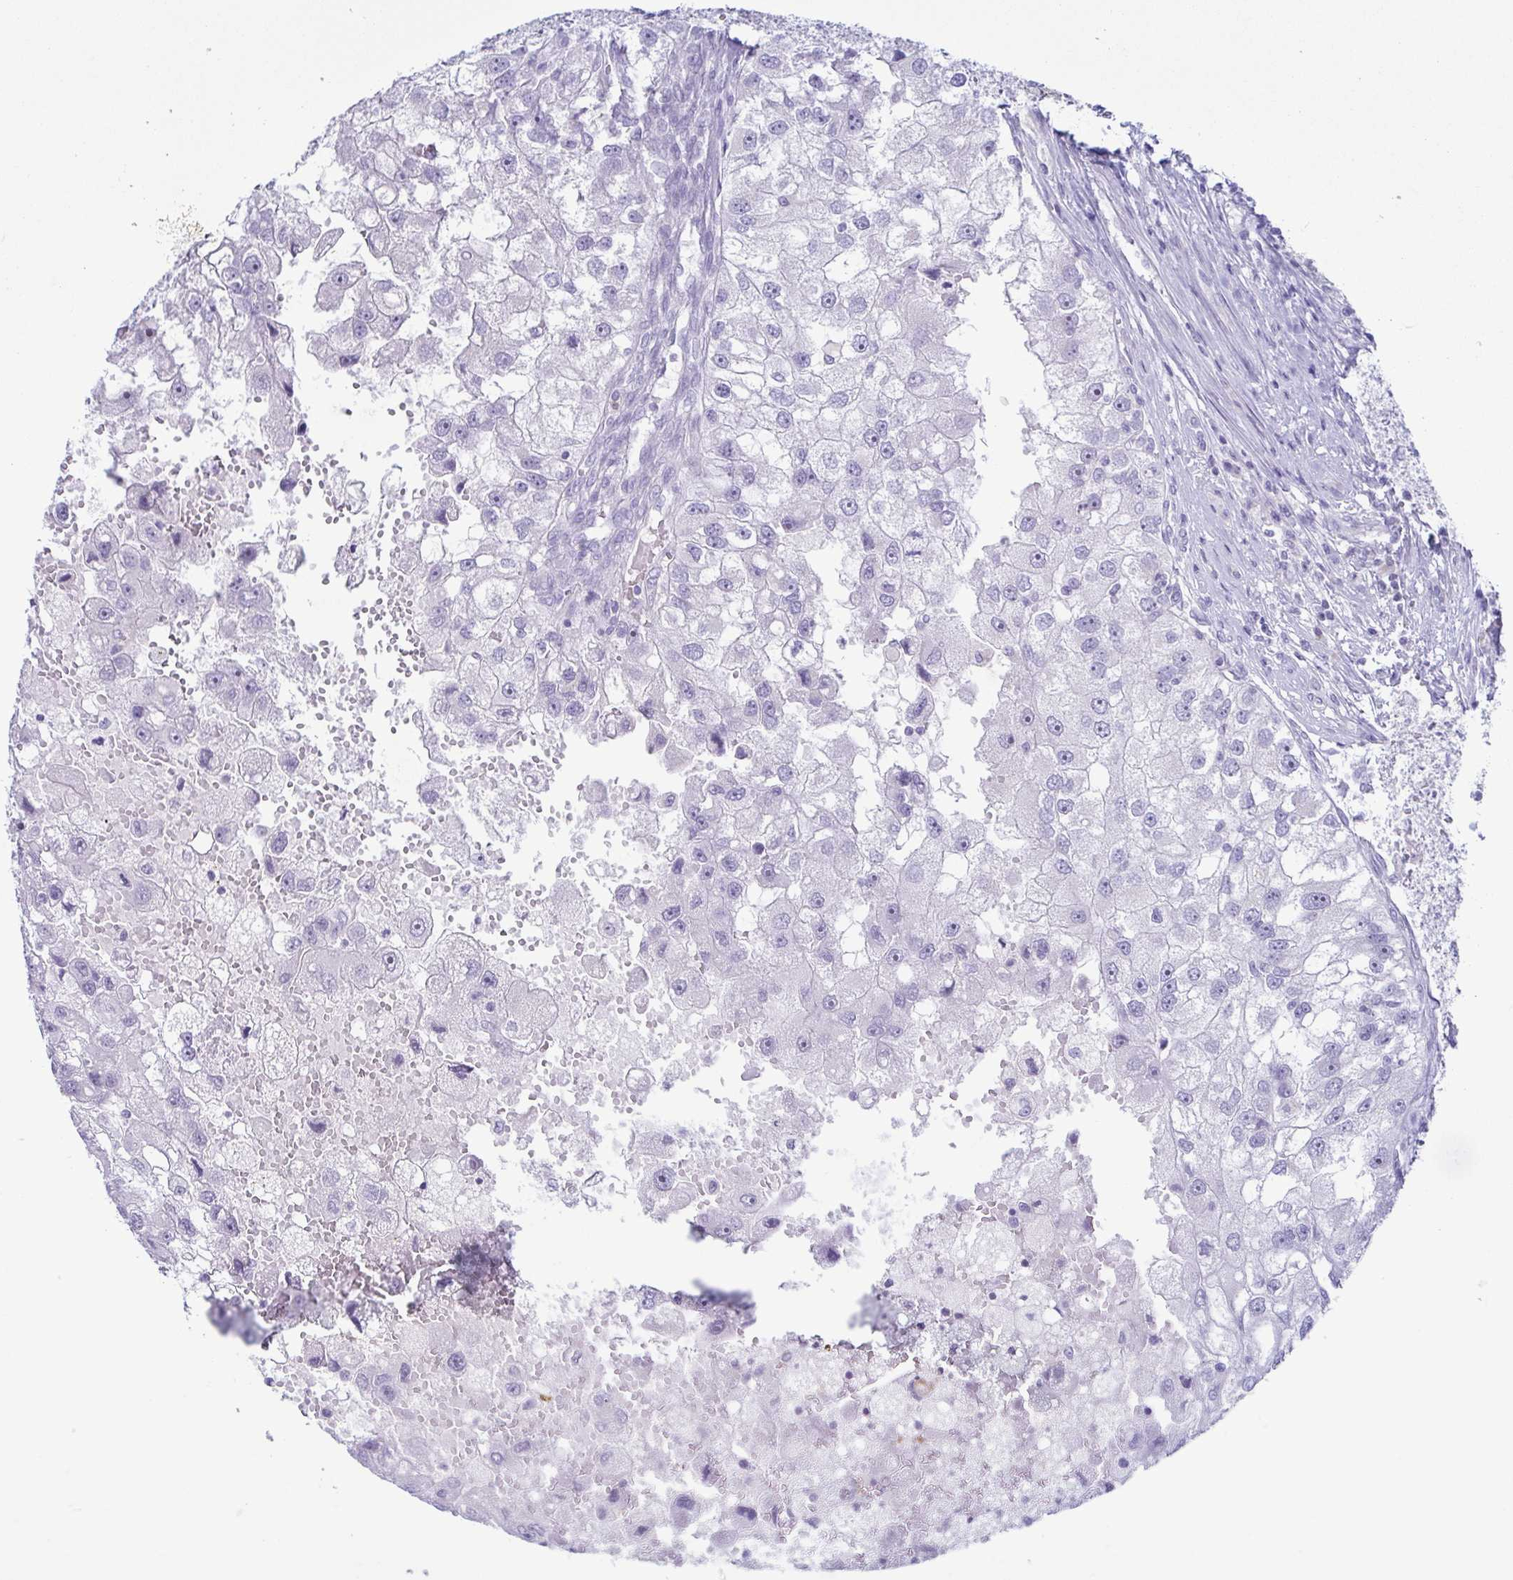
{"staining": {"intensity": "negative", "quantity": "none", "location": "none"}, "tissue": "renal cancer", "cell_type": "Tumor cells", "image_type": "cancer", "snomed": [{"axis": "morphology", "description": "Adenocarcinoma, NOS"}, {"axis": "topography", "description": "Kidney"}], "caption": "This image is of renal cancer stained with immunohistochemistry (IHC) to label a protein in brown with the nuclei are counter-stained blue. There is no expression in tumor cells. Nuclei are stained in blue.", "gene": "AZU1", "patient": {"sex": "male", "age": 63}}